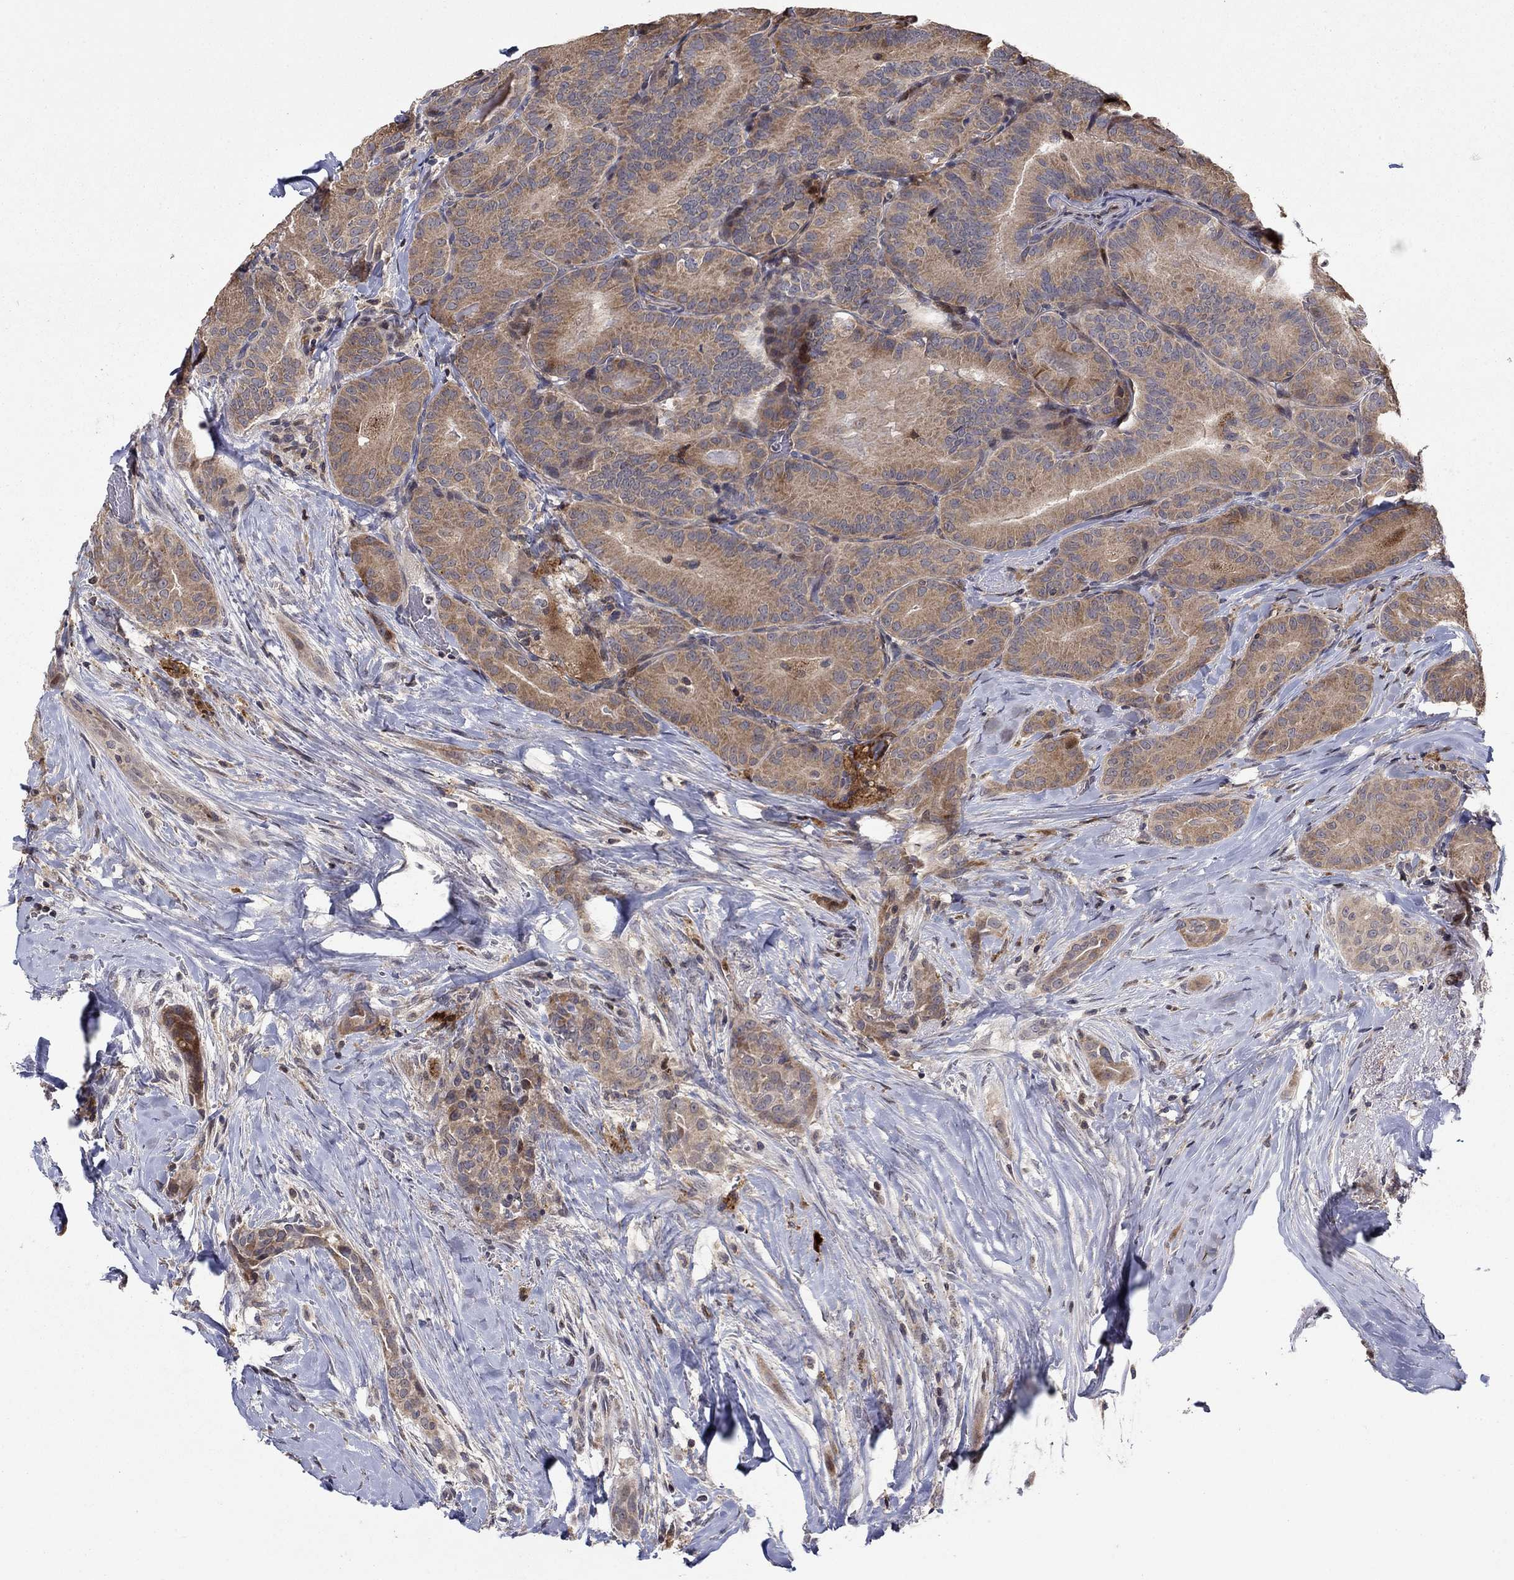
{"staining": {"intensity": "weak", "quantity": ">75%", "location": "cytoplasmic/membranous"}, "tissue": "thyroid cancer", "cell_type": "Tumor cells", "image_type": "cancer", "snomed": [{"axis": "morphology", "description": "Papillary adenocarcinoma, NOS"}, {"axis": "topography", "description": "Thyroid gland"}], "caption": "The immunohistochemical stain shows weak cytoplasmic/membranous staining in tumor cells of thyroid cancer (papillary adenocarcinoma) tissue. (Stains: DAB in brown, nuclei in blue, Microscopy: brightfield microscopy at high magnification).", "gene": "LPCAT4", "patient": {"sex": "male", "age": 61}}